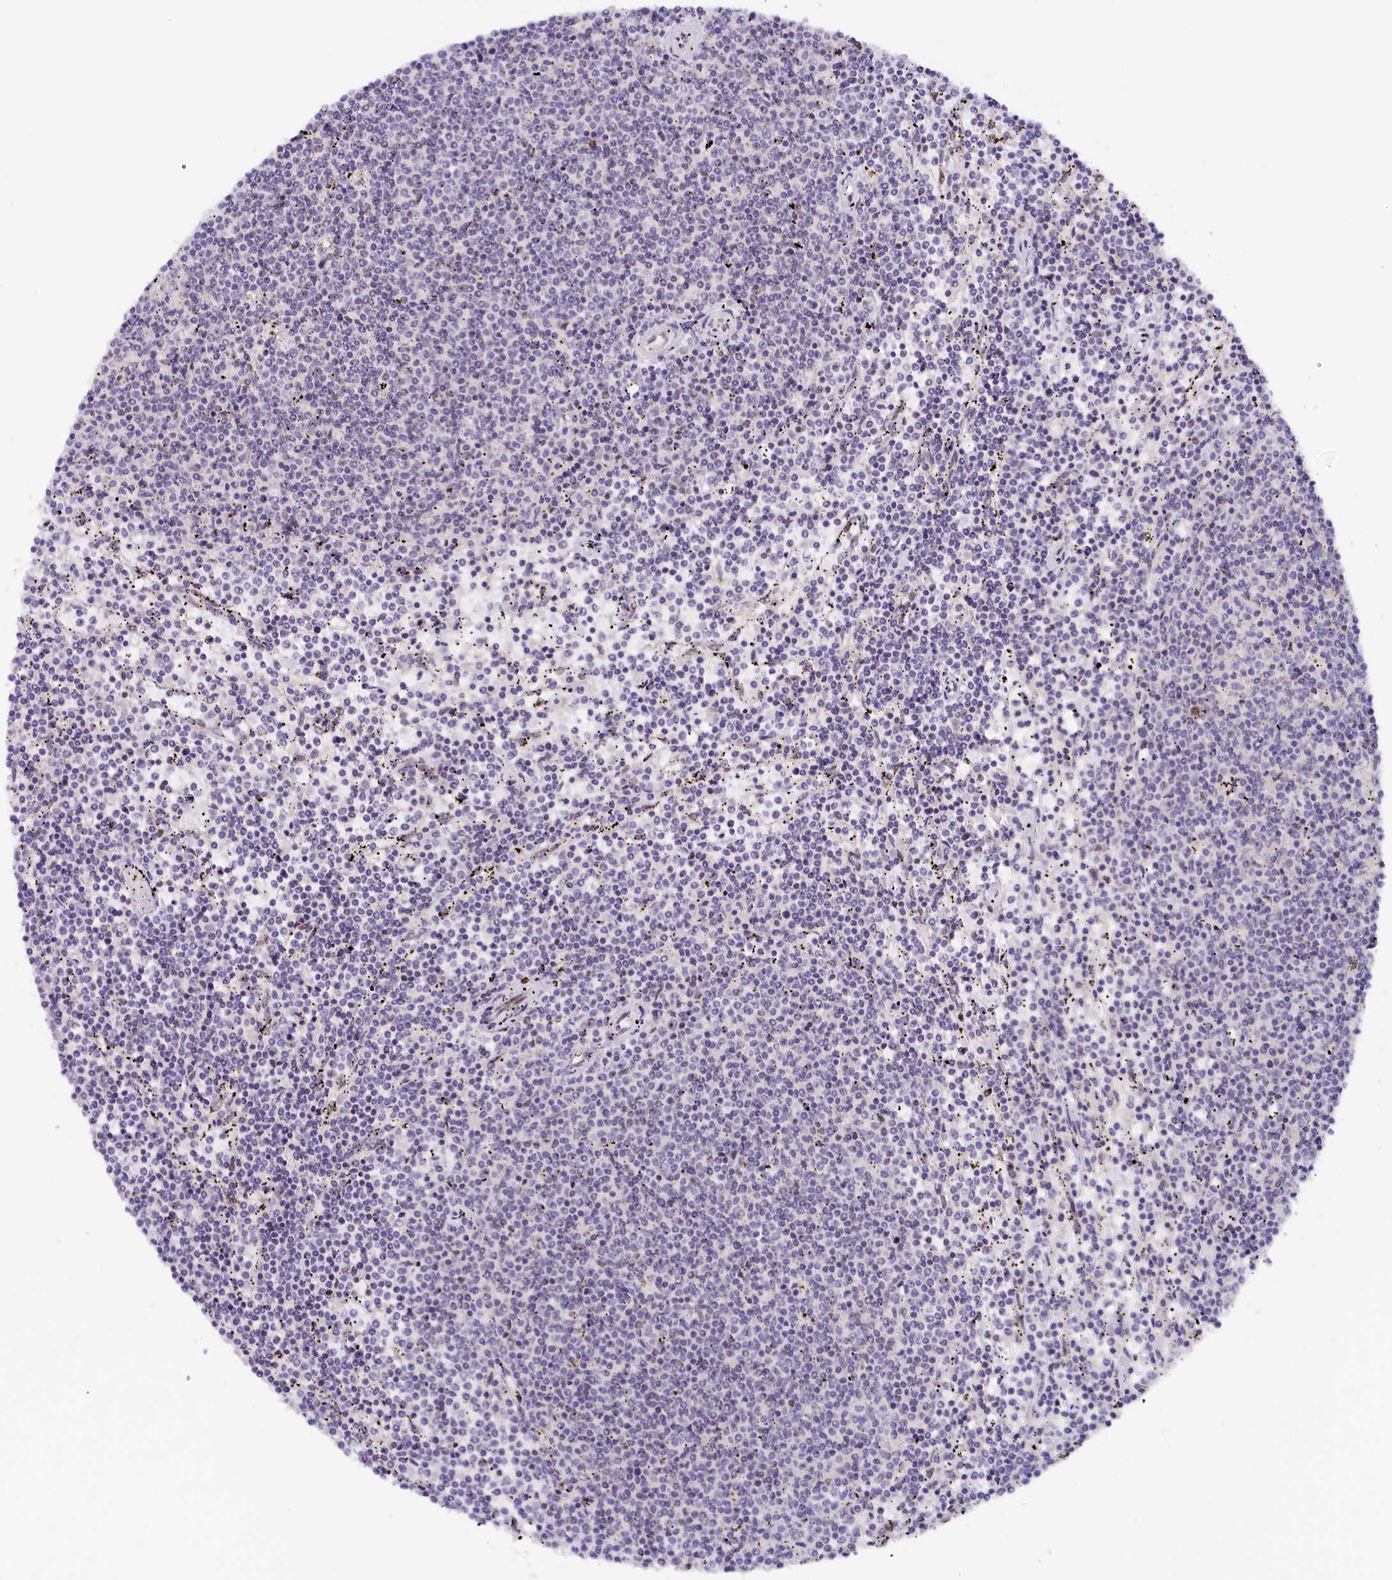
{"staining": {"intensity": "negative", "quantity": "none", "location": "none"}, "tissue": "lymphoma", "cell_type": "Tumor cells", "image_type": "cancer", "snomed": [{"axis": "morphology", "description": "Malignant lymphoma, non-Hodgkin's type, Low grade"}, {"axis": "topography", "description": "Spleen"}], "caption": "Protein analysis of low-grade malignant lymphoma, non-Hodgkin's type shows no significant staining in tumor cells.", "gene": "SEC31B", "patient": {"sex": "female", "age": 50}}